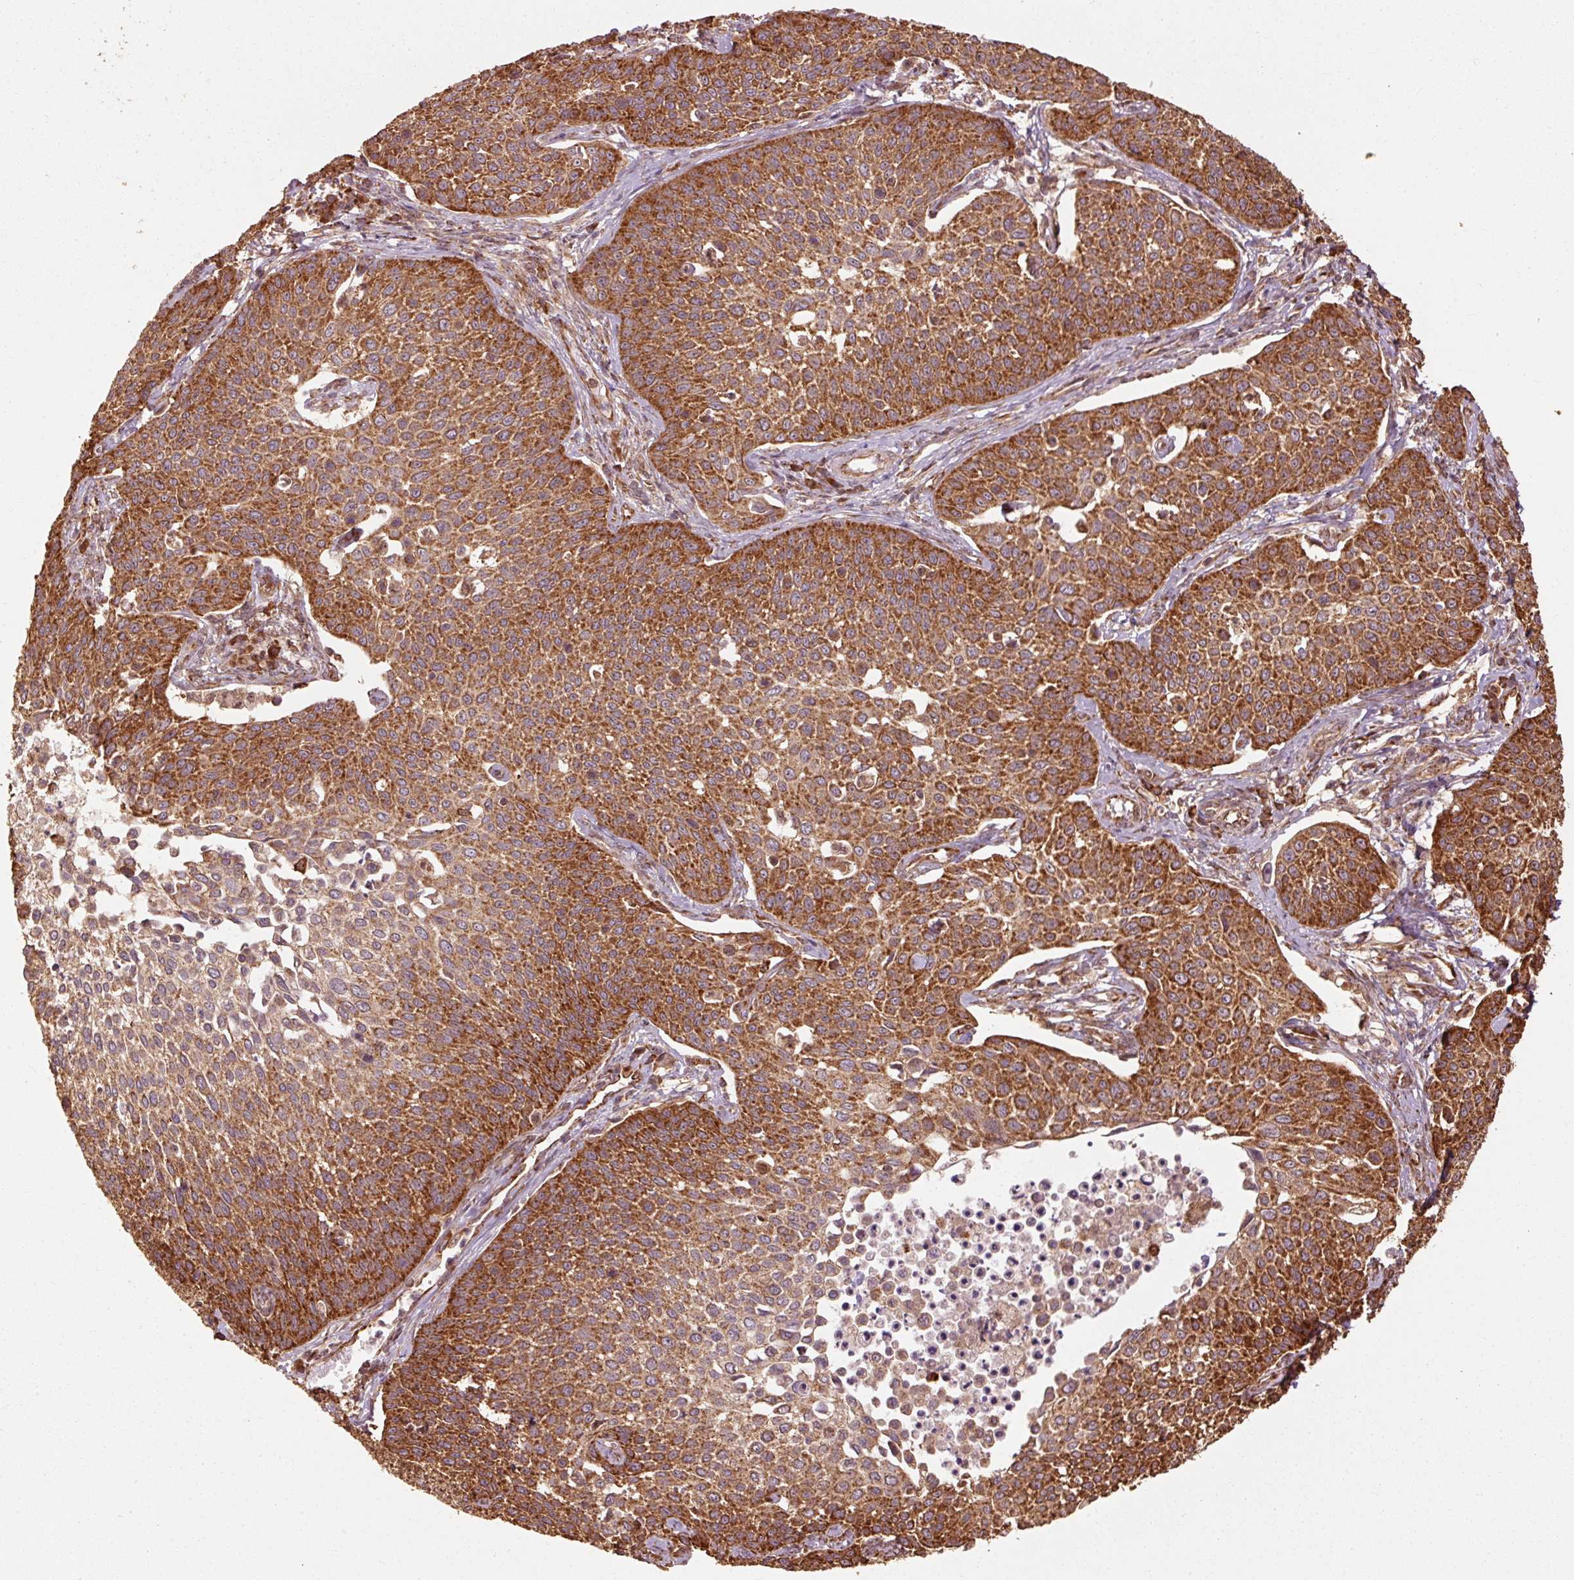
{"staining": {"intensity": "strong", "quantity": ">75%", "location": "cytoplasmic/membranous"}, "tissue": "cervical cancer", "cell_type": "Tumor cells", "image_type": "cancer", "snomed": [{"axis": "morphology", "description": "Squamous cell carcinoma, NOS"}, {"axis": "topography", "description": "Cervix"}], "caption": "Cervical cancer (squamous cell carcinoma) tissue displays strong cytoplasmic/membranous positivity in approximately >75% of tumor cells (Brightfield microscopy of DAB IHC at high magnification).", "gene": "MRPL16", "patient": {"sex": "female", "age": 34}}